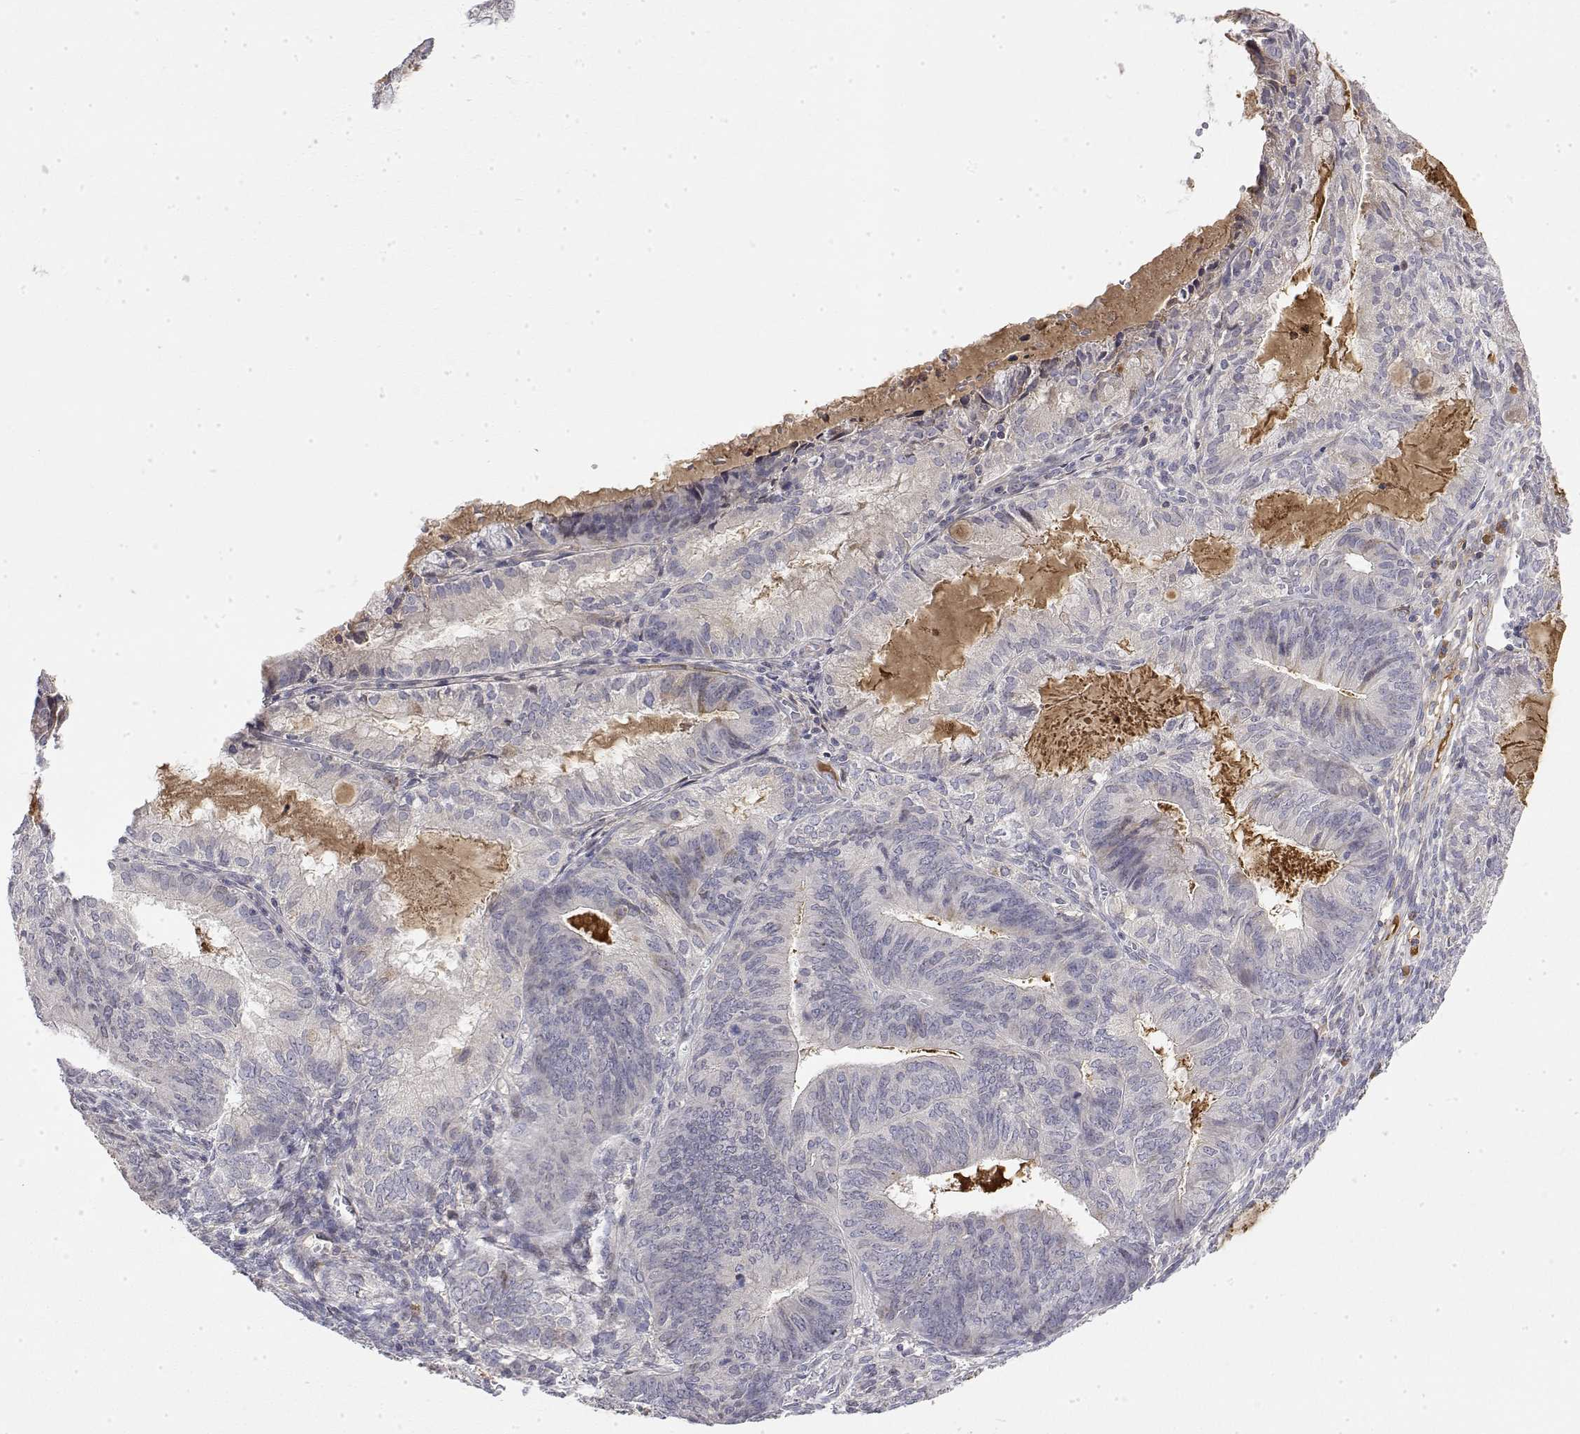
{"staining": {"intensity": "negative", "quantity": "none", "location": "none"}, "tissue": "endometrial cancer", "cell_type": "Tumor cells", "image_type": "cancer", "snomed": [{"axis": "morphology", "description": "Adenocarcinoma, NOS"}, {"axis": "topography", "description": "Endometrium"}], "caption": "IHC micrograph of neoplastic tissue: endometrial adenocarcinoma stained with DAB shows no significant protein expression in tumor cells.", "gene": "IGFBP4", "patient": {"sex": "female", "age": 86}}